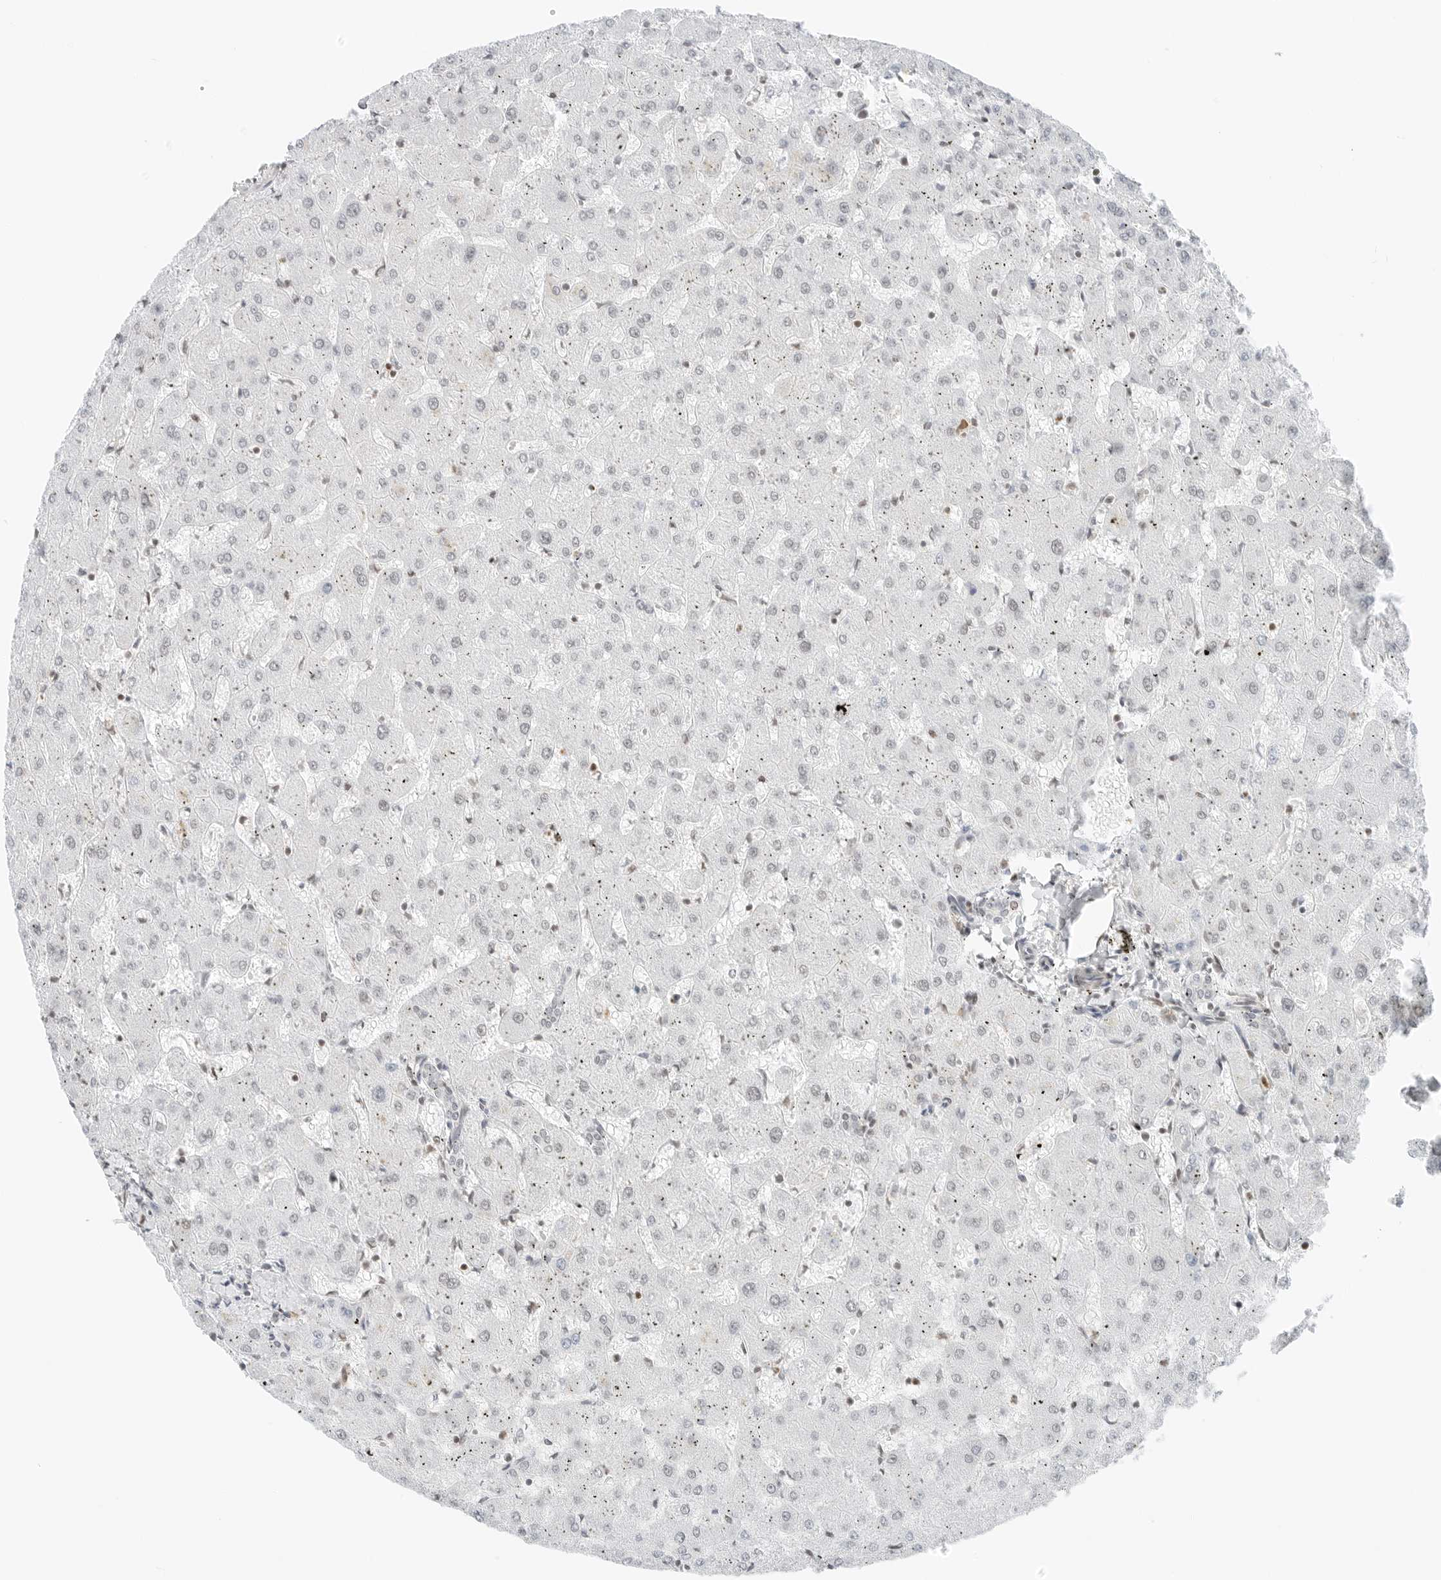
{"staining": {"intensity": "negative", "quantity": "none", "location": "none"}, "tissue": "liver", "cell_type": "Cholangiocytes", "image_type": "normal", "snomed": [{"axis": "morphology", "description": "Normal tissue, NOS"}, {"axis": "topography", "description": "Liver"}], "caption": "Immunohistochemistry histopathology image of normal liver: human liver stained with DAB (3,3'-diaminobenzidine) displays no significant protein positivity in cholangiocytes.", "gene": "CRTC2", "patient": {"sex": "female", "age": 63}}